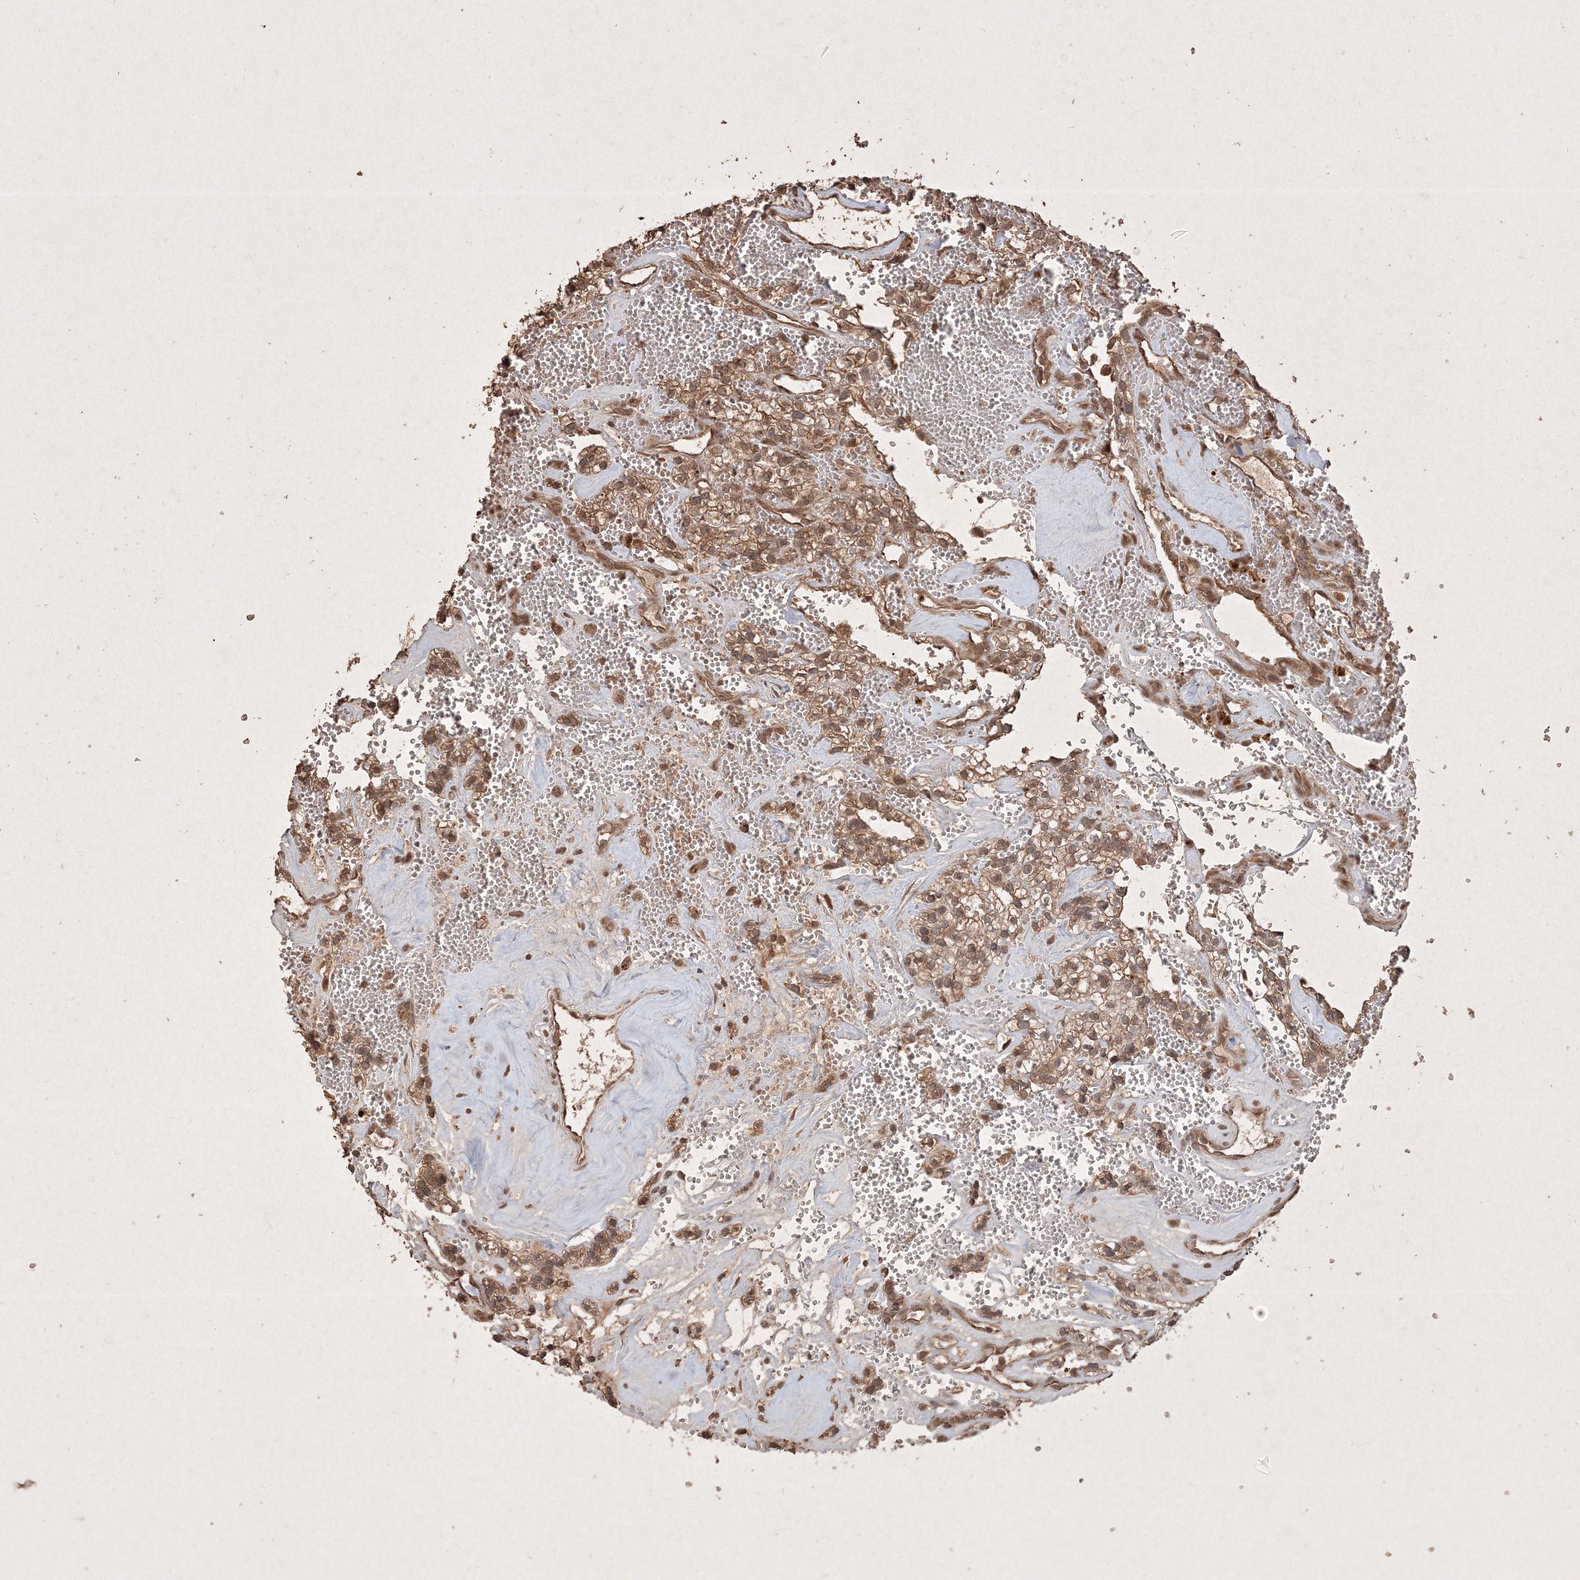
{"staining": {"intensity": "moderate", "quantity": ">75%", "location": "cytoplasmic/membranous,nuclear"}, "tissue": "renal cancer", "cell_type": "Tumor cells", "image_type": "cancer", "snomed": [{"axis": "morphology", "description": "Adenocarcinoma, NOS"}, {"axis": "topography", "description": "Kidney"}], "caption": "This is an image of immunohistochemistry staining of renal adenocarcinoma, which shows moderate staining in the cytoplasmic/membranous and nuclear of tumor cells.", "gene": "PELI3", "patient": {"sex": "female", "age": 57}}